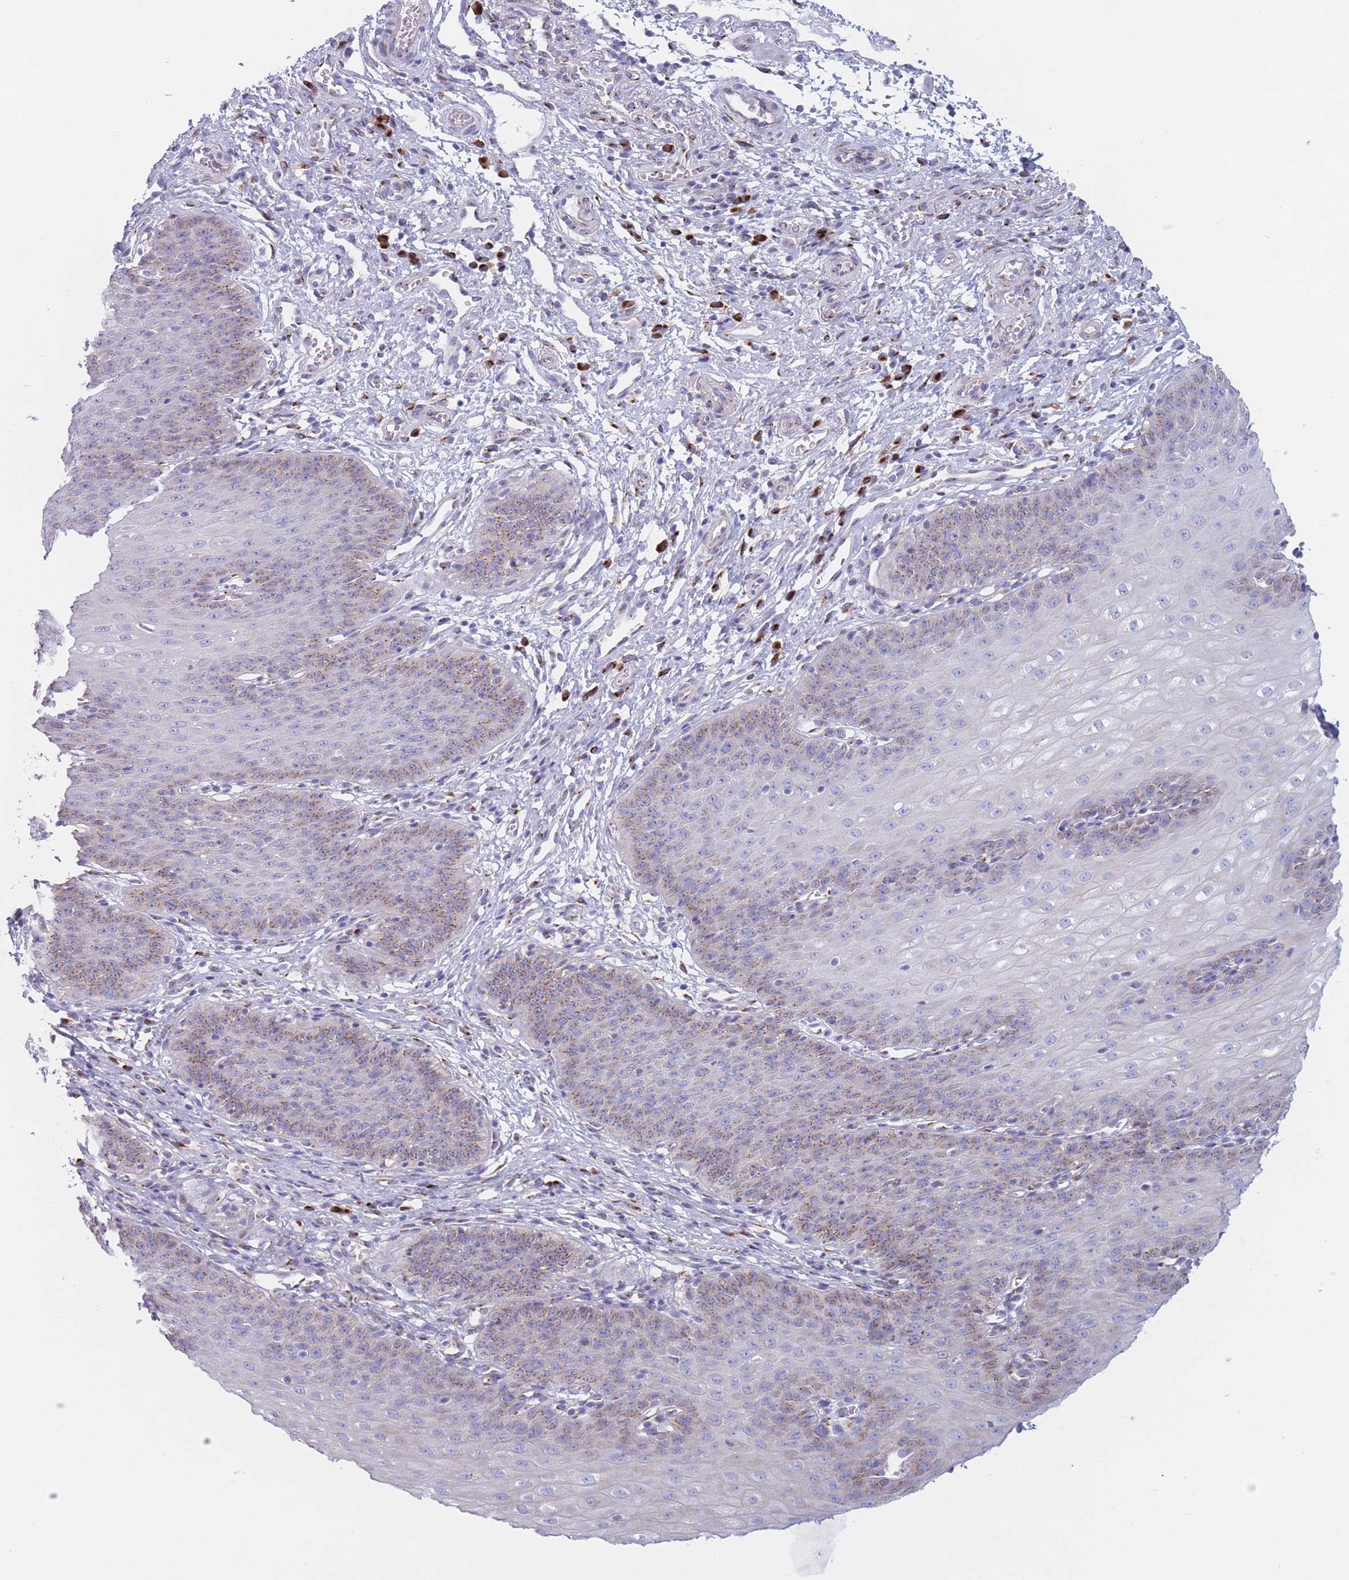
{"staining": {"intensity": "moderate", "quantity": "25%-75%", "location": "cytoplasmic/membranous"}, "tissue": "esophagus", "cell_type": "Squamous epithelial cells", "image_type": "normal", "snomed": [{"axis": "morphology", "description": "Normal tissue, NOS"}, {"axis": "topography", "description": "Esophagus"}], "caption": "High-magnification brightfield microscopy of benign esophagus stained with DAB (3,3'-diaminobenzidine) (brown) and counterstained with hematoxylin (blue). squamous epithelial cells exhibit moderate cytoplasmic/membranous staining is seen in approximately25%-75% of cells. Nuclei are stained in blue.", "gene": "MRPL30", "patient": {"sex": "male", "age": 71}}